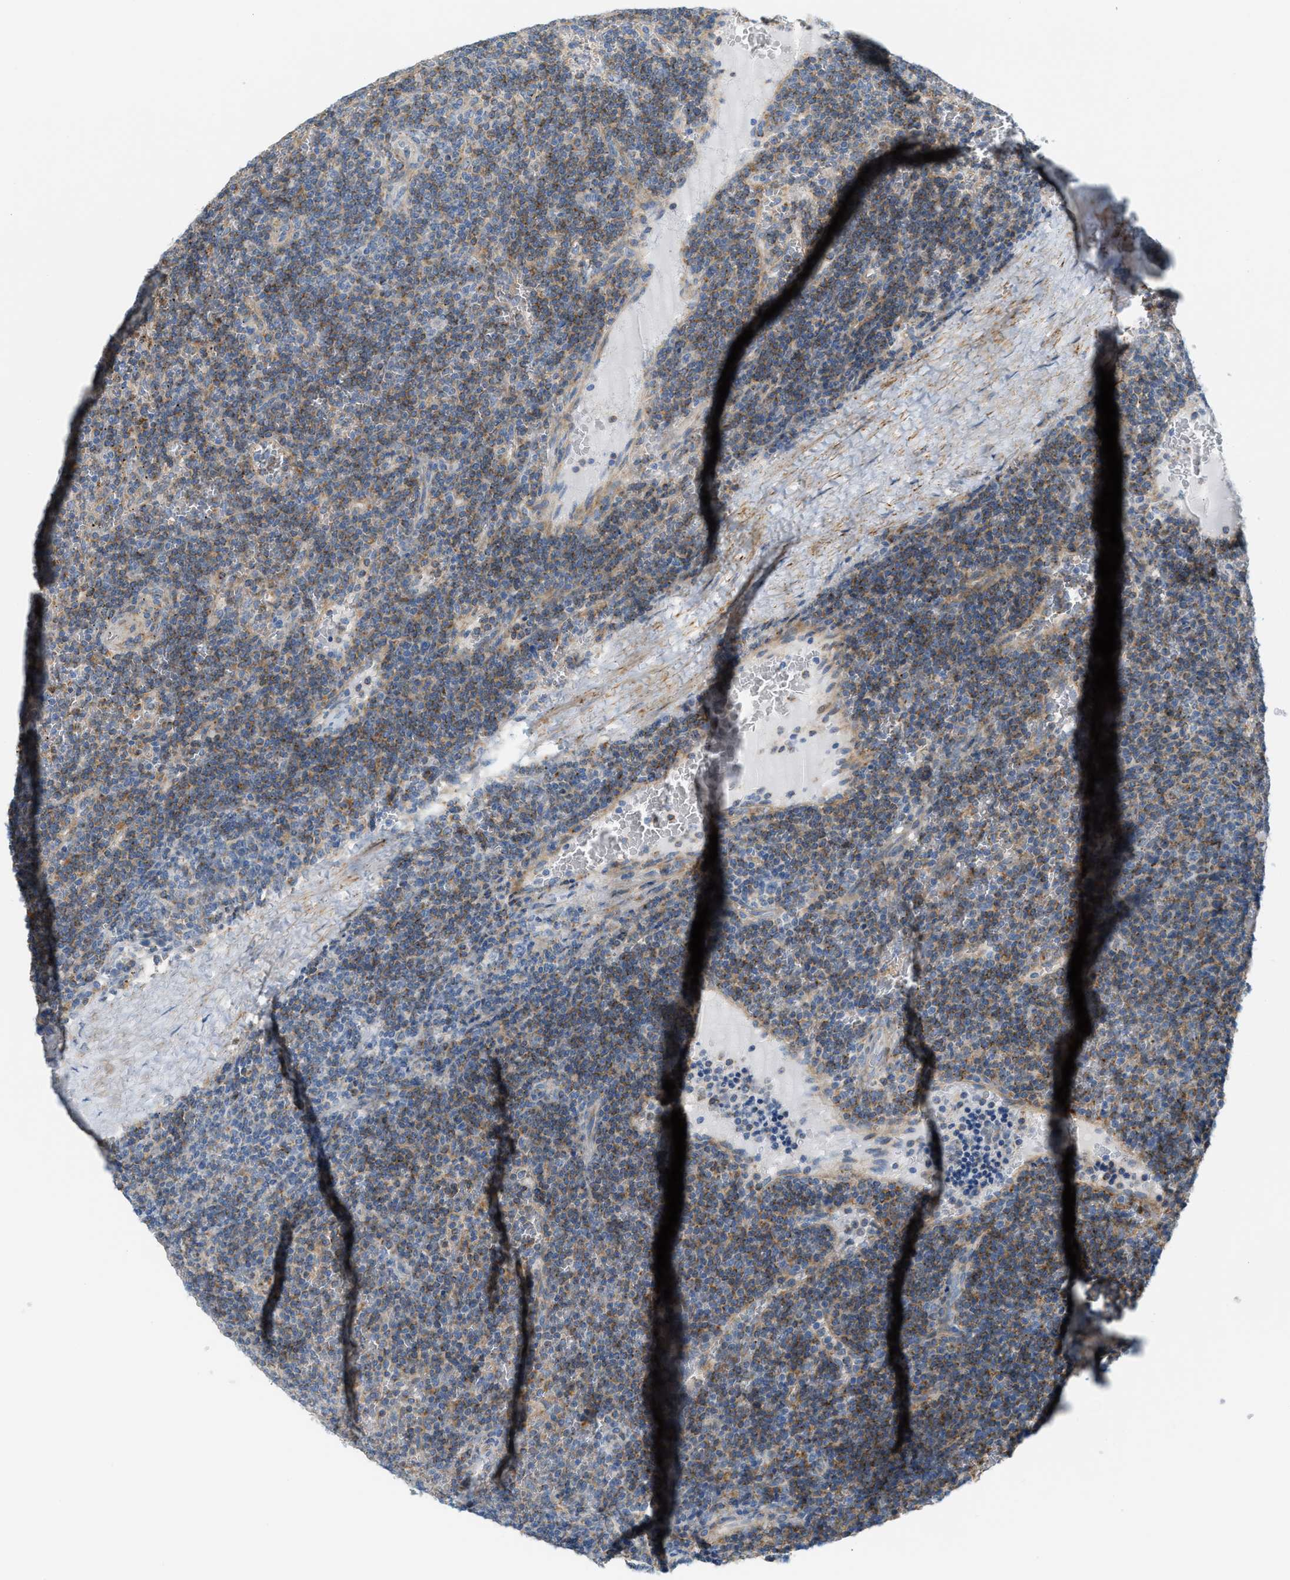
{"staining": {"intensity": "moderate", "quantity": ">75%", "location": "cytoplasmic/membranous"}, "tissue": "lymphoma", "cell_type": "Tumor cells", "image_type": "cancer", "snomed": [{"axis": "morphology", "description": "Malignant lymphoma, non-Hodgkin's type, Low grade"}, {"axis": "topography", "description": "Spleen"}], "caption": "The photomicrograph demonstrates a brown stain indicating the presence of a protein in the cytoplasmic/membranous of tumor cells in malignant lymphoma, non-Hodgkin's type (low-grade).", "gene": "LMBRD1", "patient": {"sex": "female", "age": 50}}